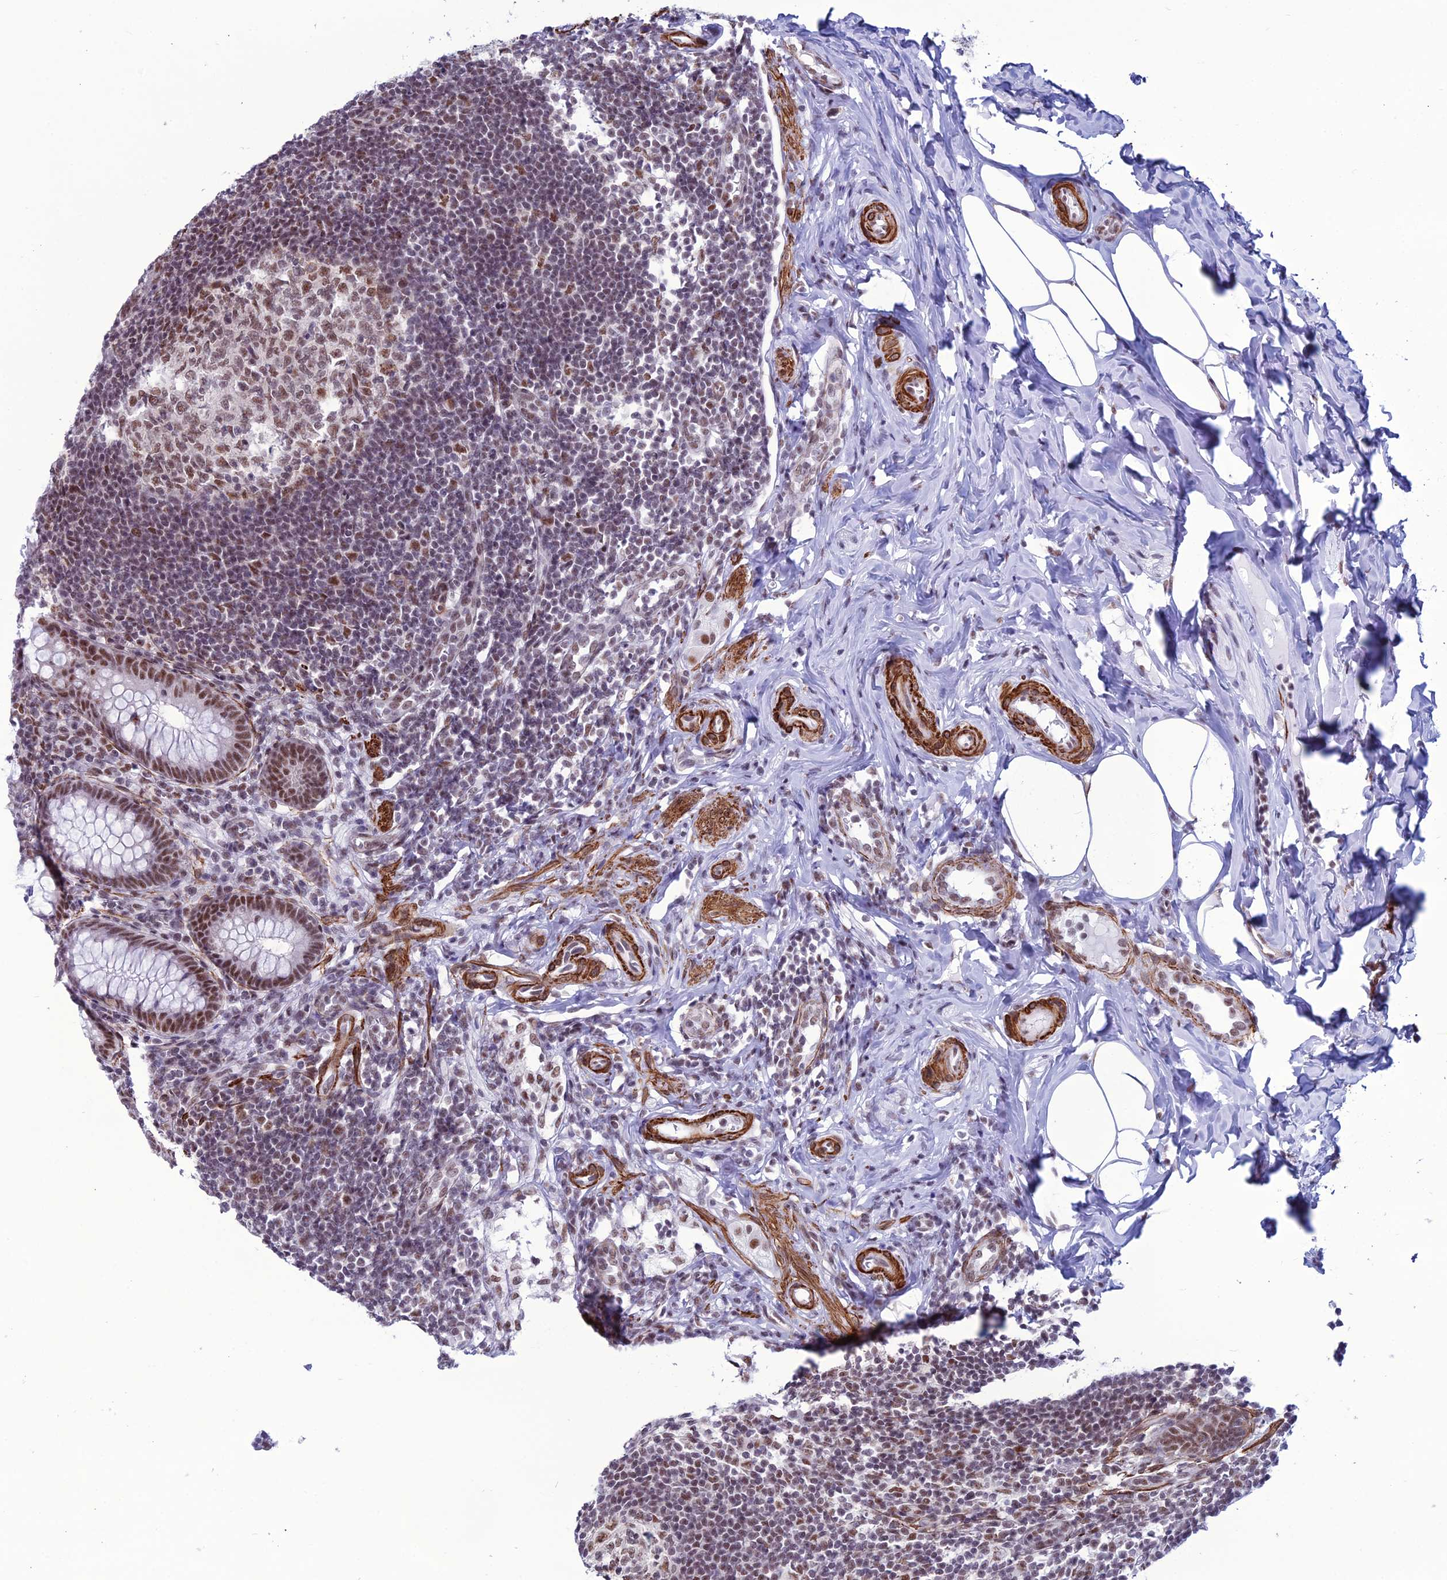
{"staining": {"intensity": "moderate", "quantity": ">75%", "location": "nuclear"}, "tissue": "appendix", "cell_type": "Glandular cells", "image_type": "normal", "snomed": [{"axis": "morphology", "description": "Normal tissue, NOS"}, {"axis": "topography", "description": "Appendix"}], "caption": "A histopathology image showing moderate nuclear positivity in approximately >75% of glandular cells in unremarkable appendix, as visualized by brown immunohistochemical staining.", "gene": "U2AF1", "patient": {"sex": "female", "age": 33}}